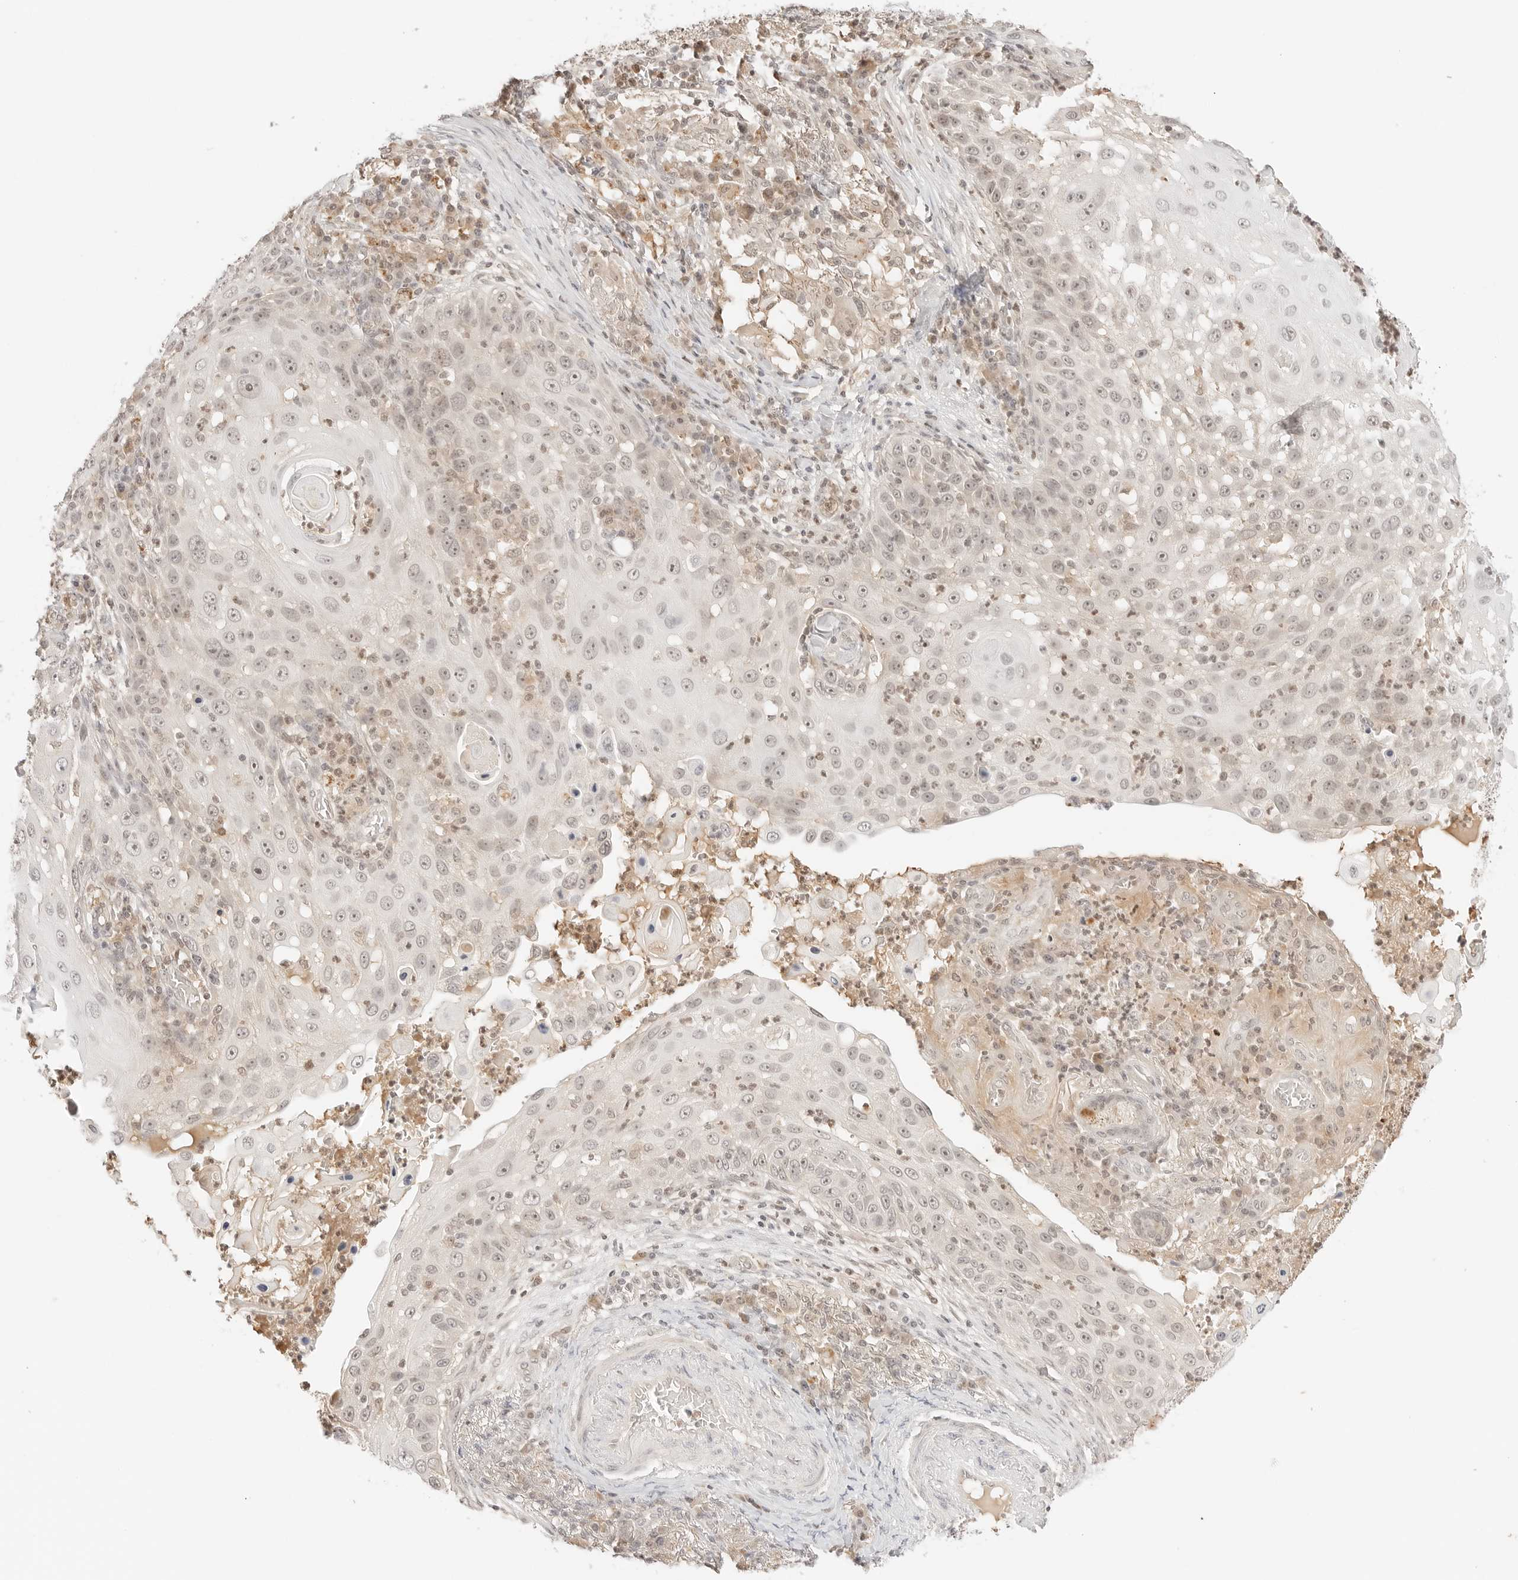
{"staining": {"intensity": "weak", "quantity": "25%-75%", "location": "nuclear"}, "tissue": "skin cancer", "cell_type": "Tumor cells", "image_type": "cancer", "snomed": [{"axis": "morphology", "description": "Squamous cell carcinoma, NOS"}, {"axis": "topography", "description": "Skin"}], "caption": "Skin squamous cell carcinoma was stained to show a protein in brown. There is low levels of weak nuclear positivity in approximately 25%-75% of tumor cells. (DAB IHC, brown staining for protein, blue staining for nuclei).", "gene": "RPS6KL1", "patient": {"sex": "female", "age": 44}}